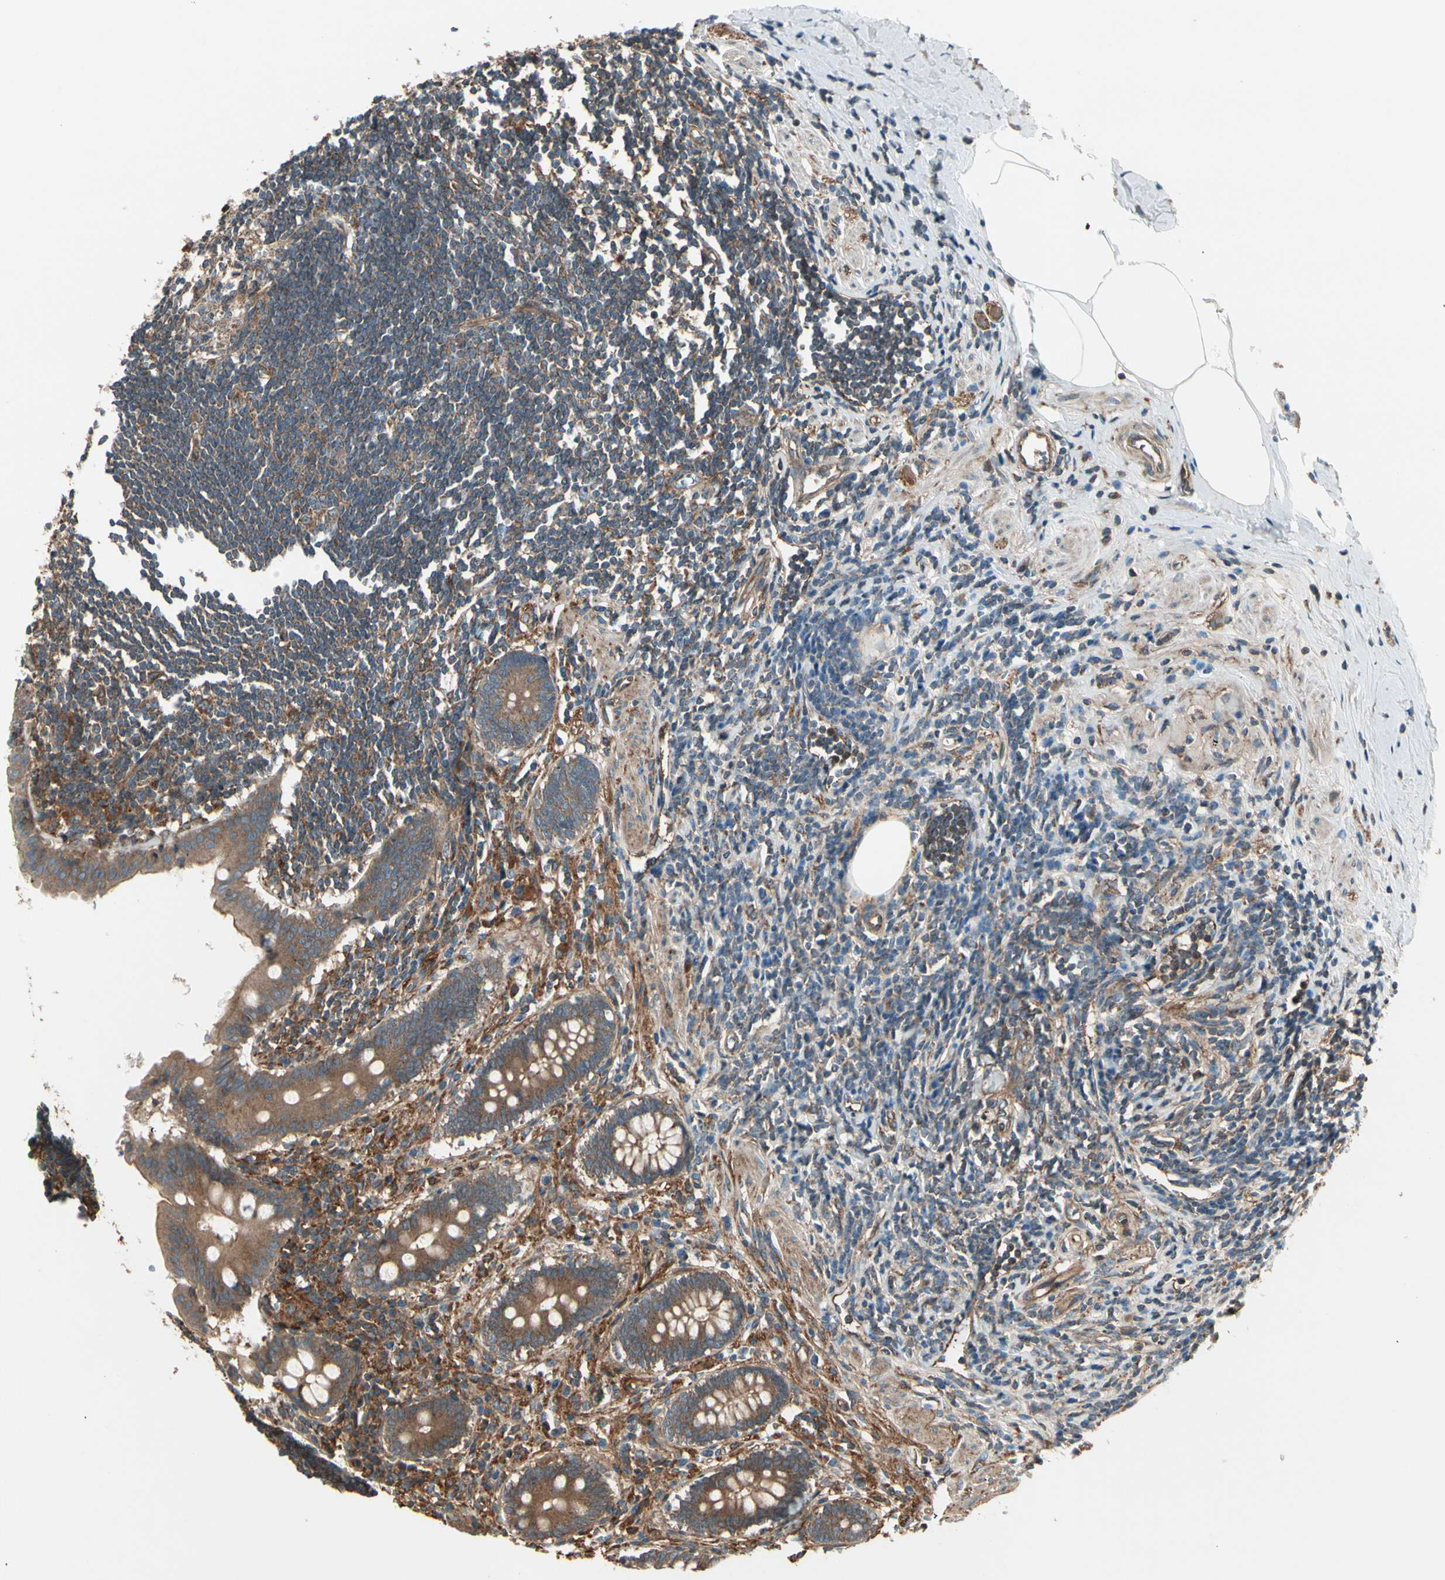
{"staining": {"intensity": "strong", "quantity": ">75%", "location": "cytoplasmic/membranous"}, "tissue": "appendix", "cell_type": "Glandular cells", "image_type": "normal", "snomed": [{"axis": "morphology", "description": "Normal tissue, NOS"}, {"axis": "topography", "description": "Appendix"}], "caption": "The photomicrograph demonstrates immunohistochemical staining of benign appendix. There is strong cytoplasmic/membranous positivity is appreciated in about >75% of glandular cells.", "gene": "FKBP15", "patient": {"sex": "female", "age": 50}}